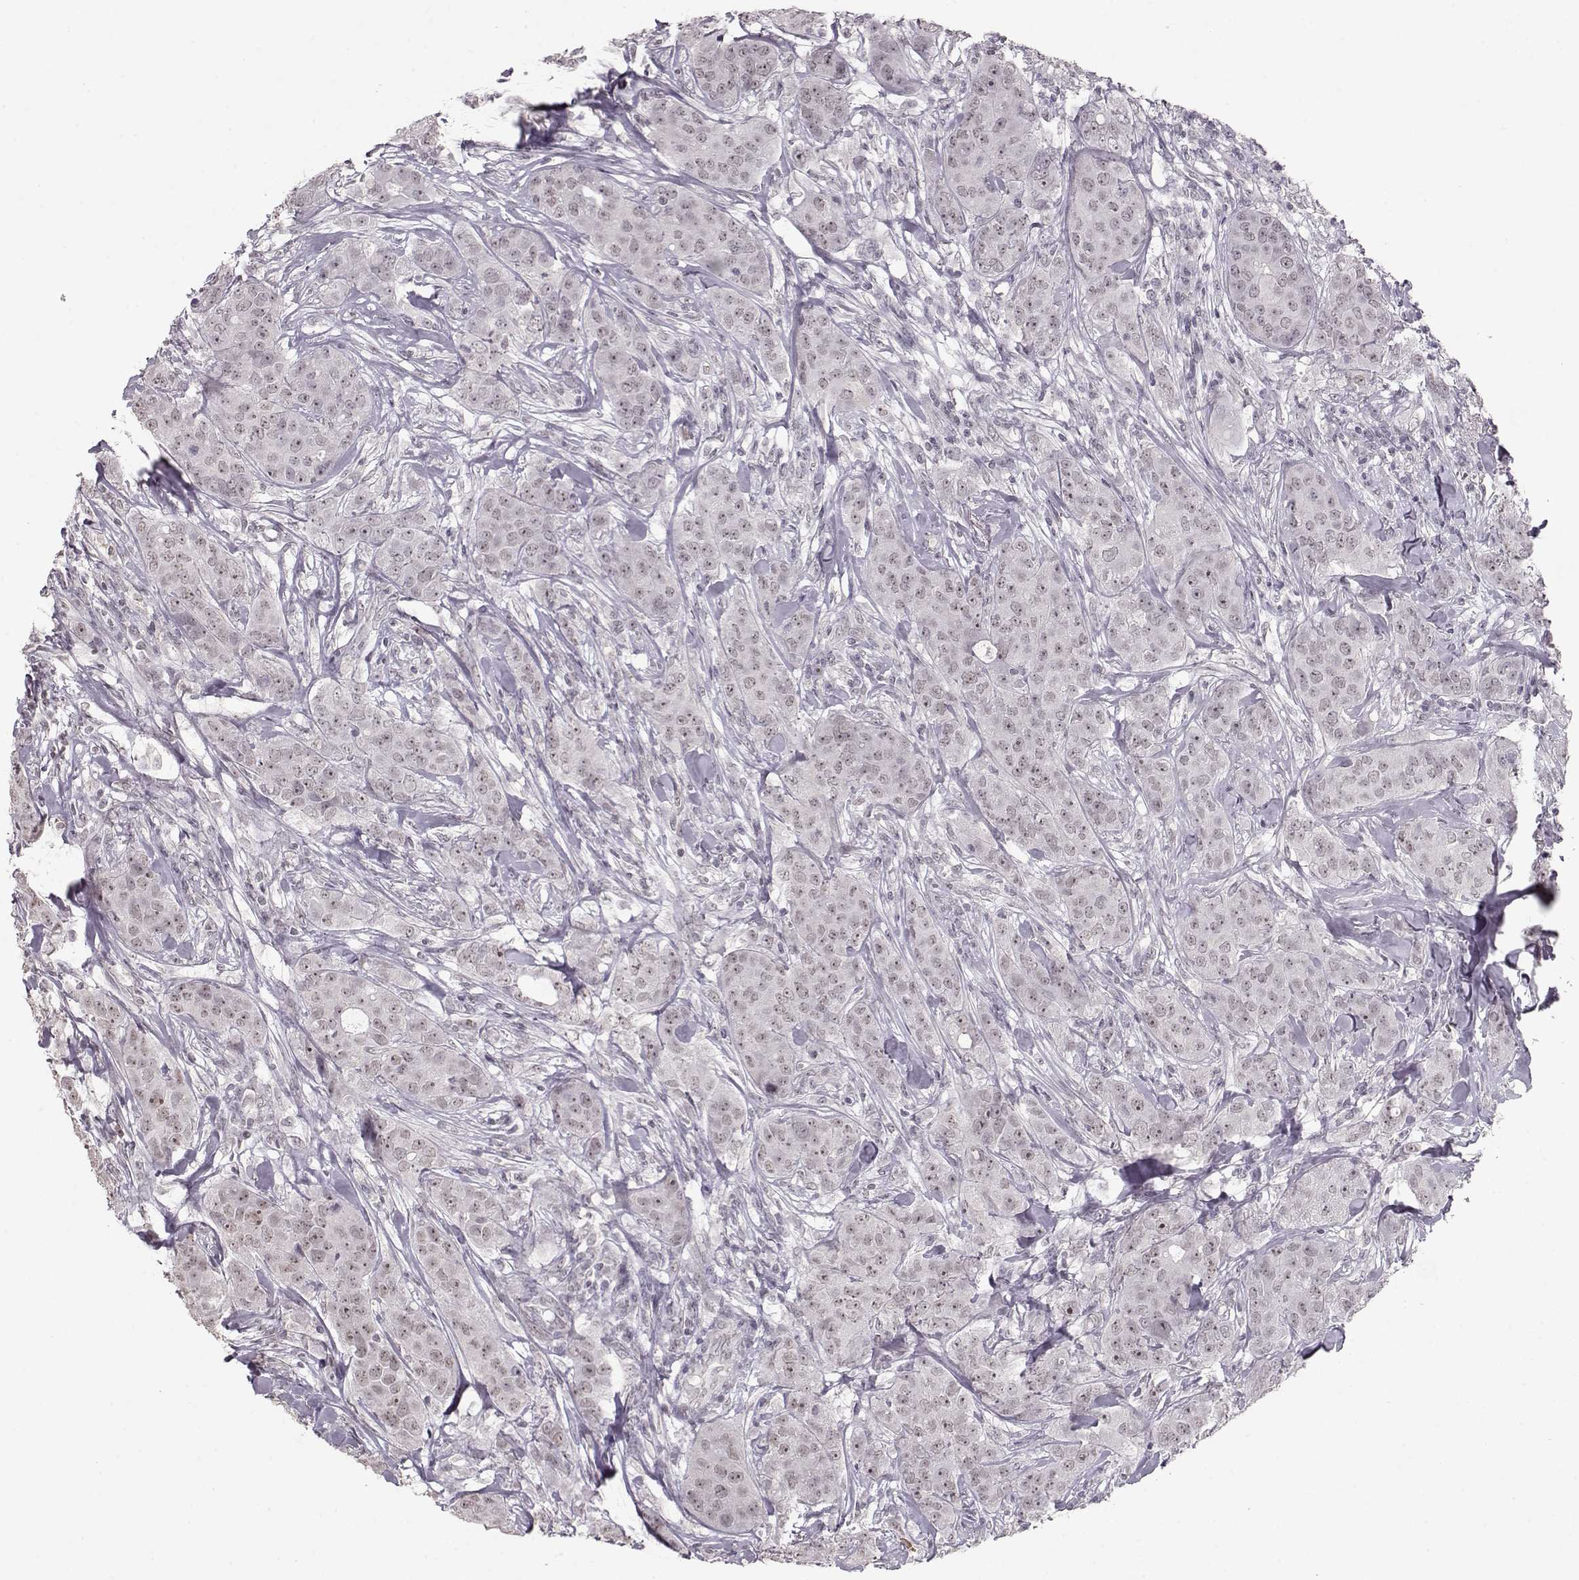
{"staining": {"intensity": "weak", "quantity": ">75%", "location": "nuclear"}, "tissue": "breast cancer", "cell_type": "Tumor cells", "image_type": "cancer", "snomed": [{"axis": "morphology", "description": "Duct carcinoma"}, {"axis": "topography", "description": "Breast"}], "caption": "Protein expression analysis of breast intraductal carcinoma displays weak nuclear staining in about >75% of tumor cells.", "gene": "PCP4", "patient": {"sex": "female", "age": 43}}